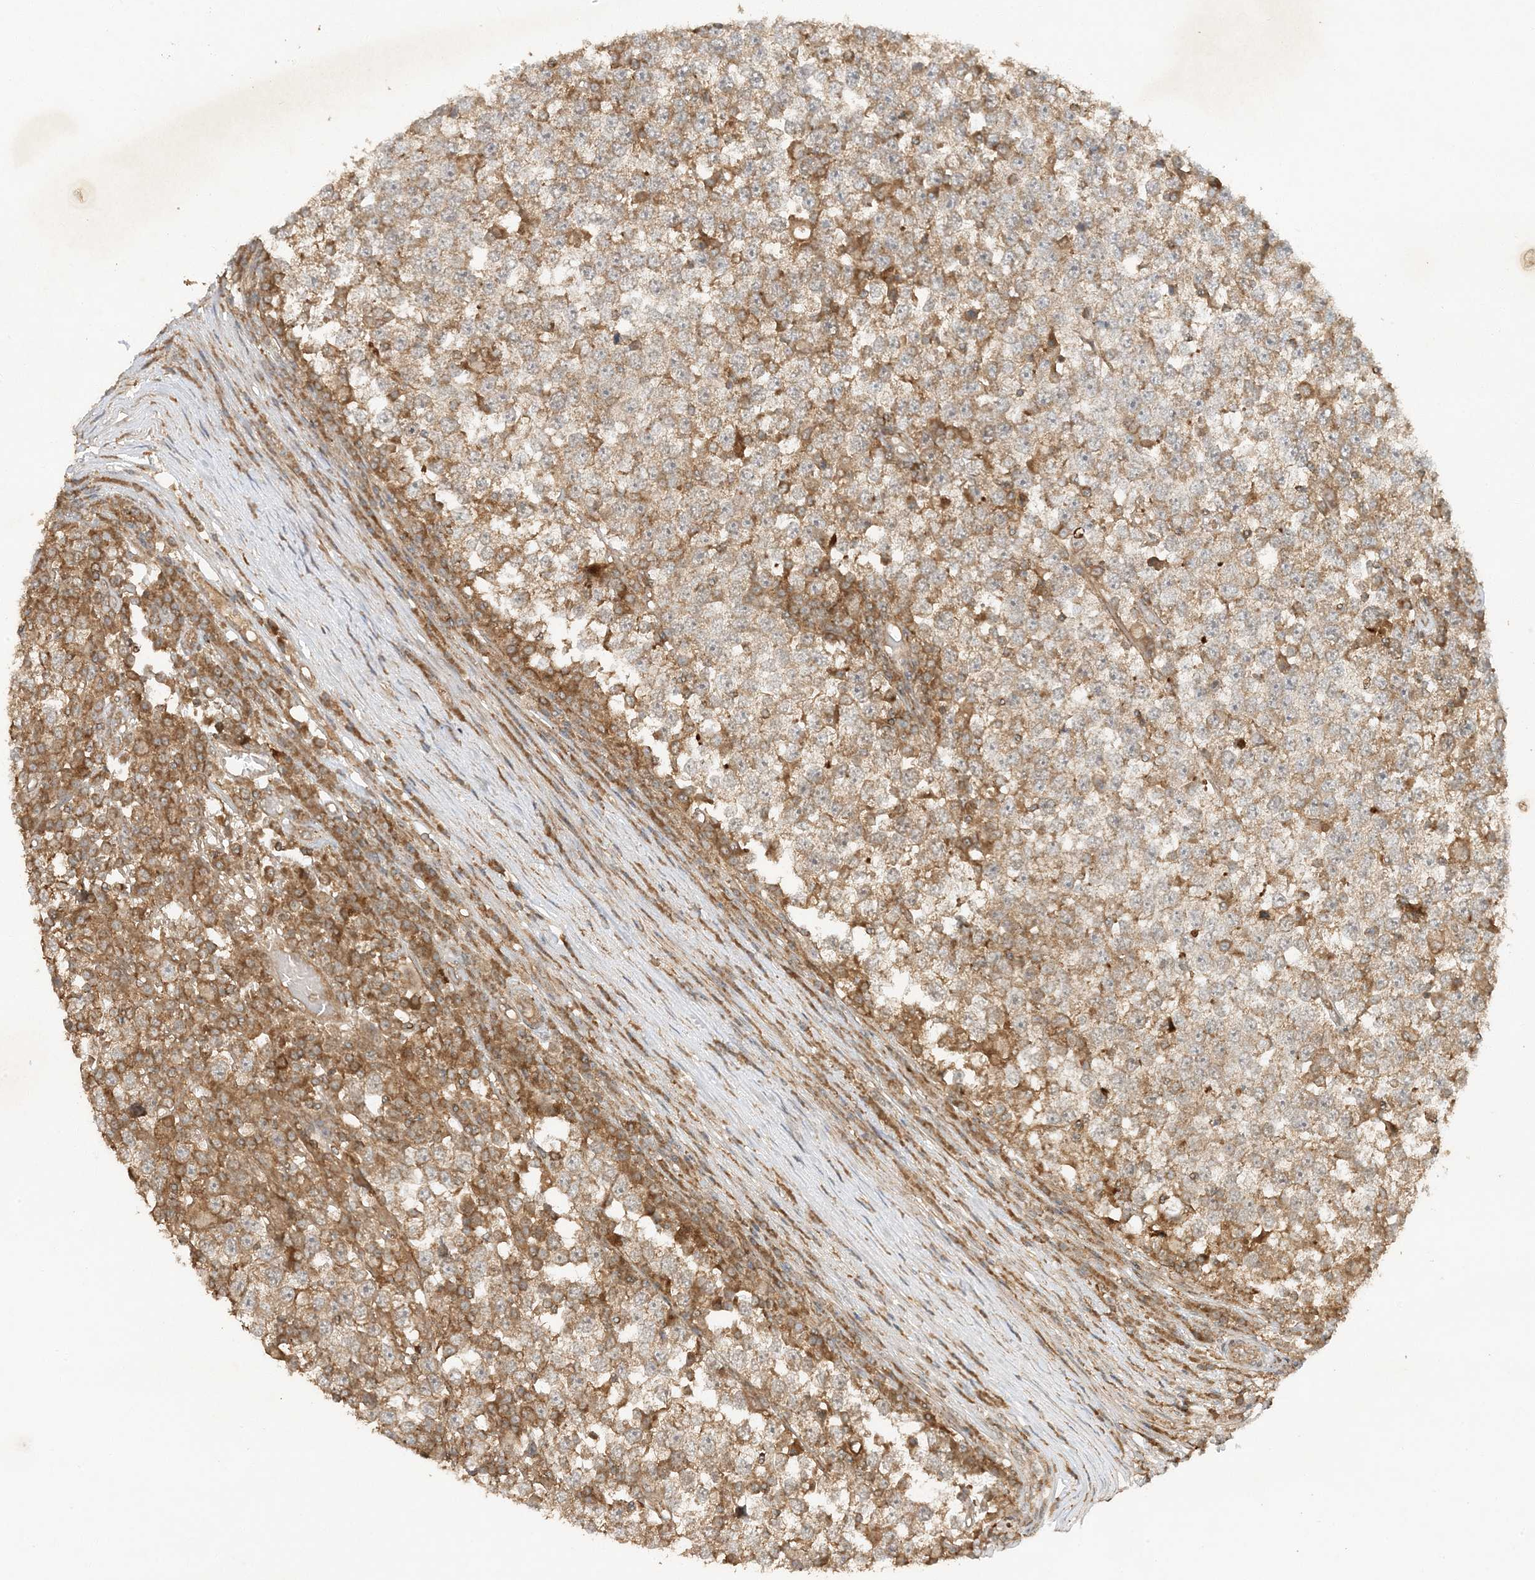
{"staining": {"intensity": "weak", "quantity": "25%-75%", "location": "cytoplasmic/membranous"}, "tissue": "testis cancer", "cell_type": "Tumor cells", "image_type": "cancer", "snomed": [{"axis": "morphology", "description": "Seminoma, NOS"}, {"axis": "topography", "description": "Testis"}], "caption": "A low amount of weak cytoplasmic/membranous positivity is appreciated in about 25%-75% of tumor cells in testis cancer tissue.", "gene": "XRN1", "patient": {"sex": "male", "age": 65}}